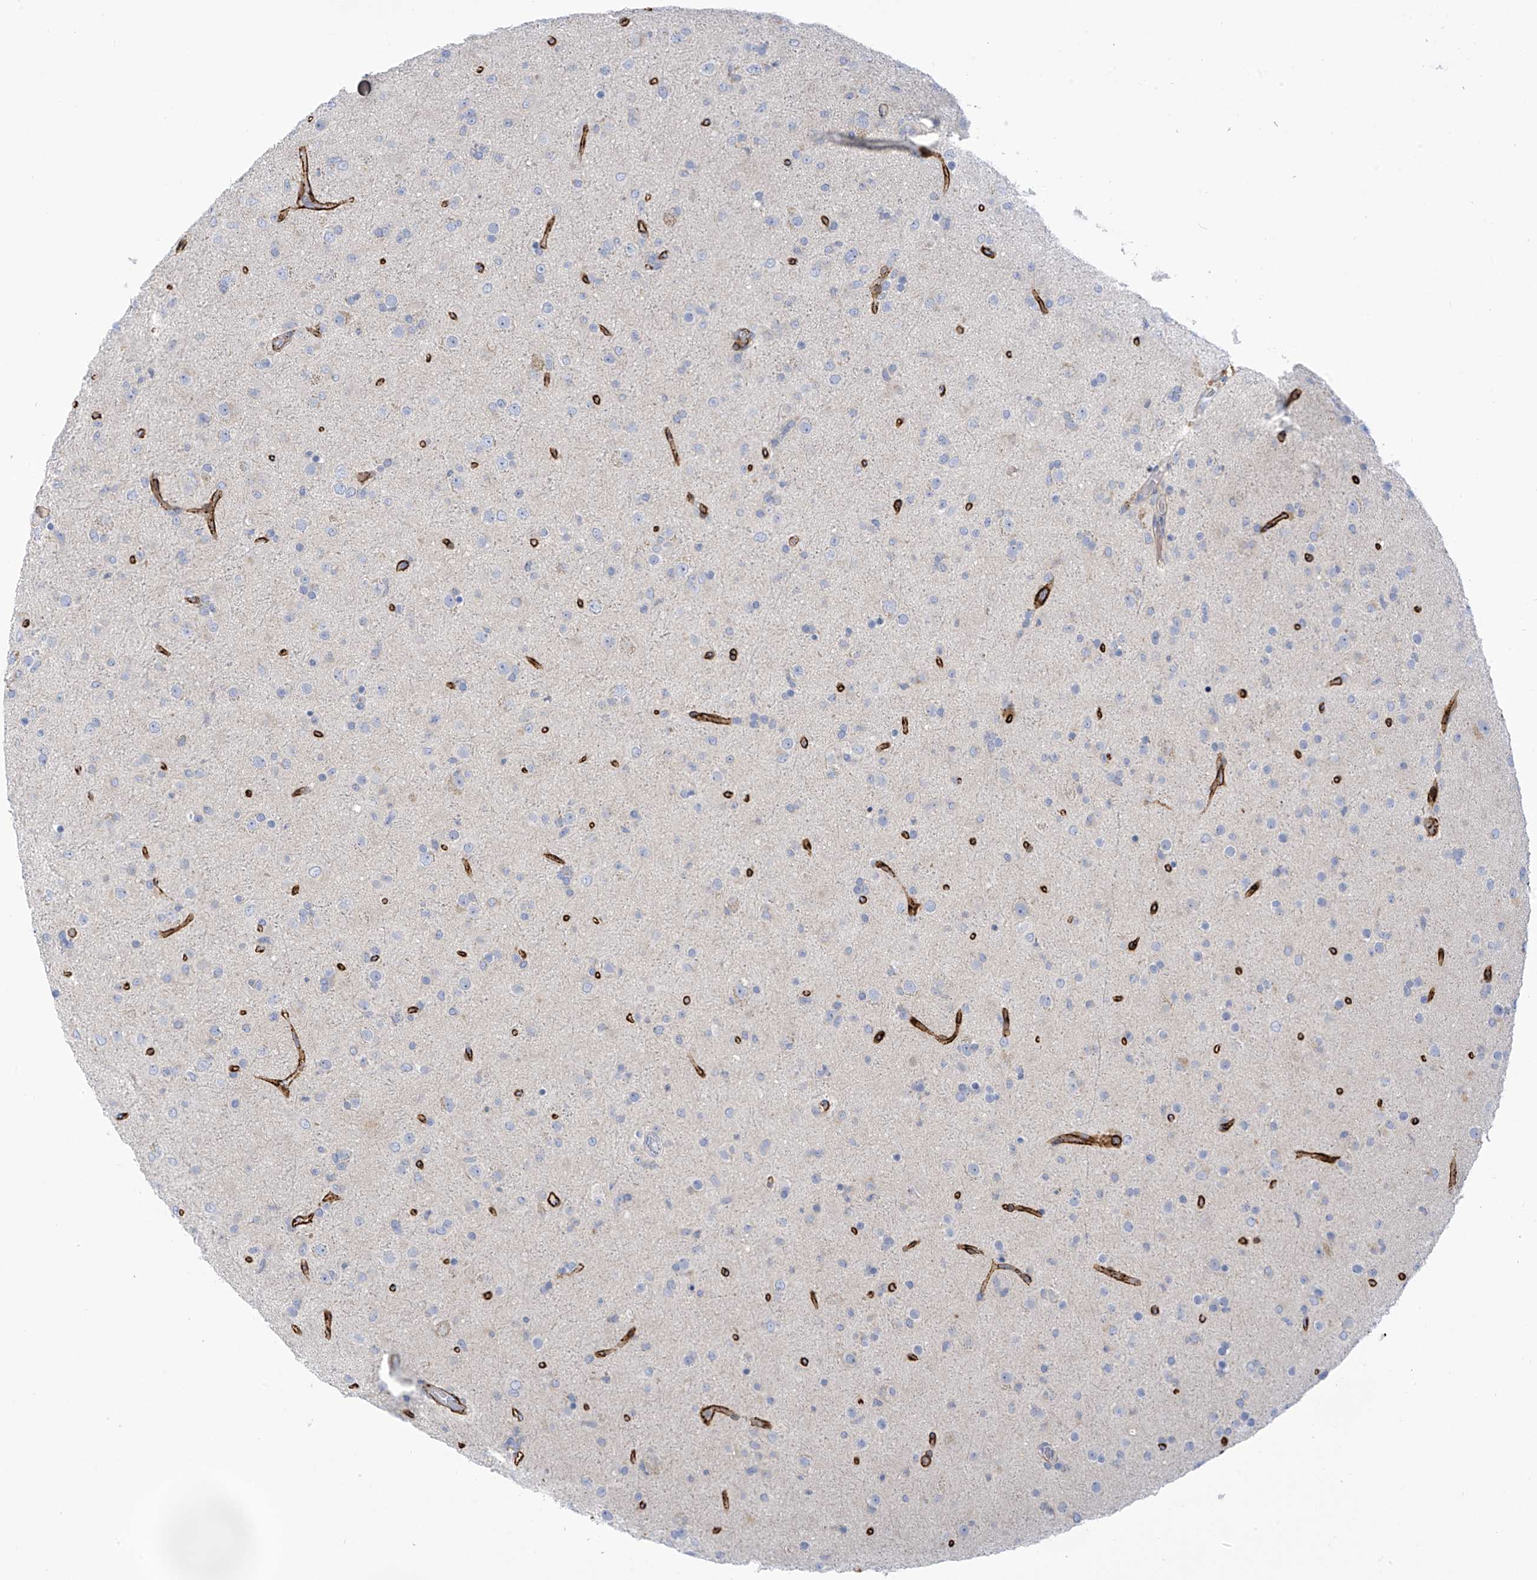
{"staining": {"intensity": "negative", "quantity": "none", "location": "none"}, "tissue": "glioma", "cell_type": "Tumor cells", "image_type": "cancer", "snomed": [{"axis": "morphology", "description": "Glioma, malignant, Low grade"}, {"axis": "topography", "description": "Brain"}], "caption": "Immunohistochemistry (IHC) micrograph of human malignant low-grade glioma stained for a protein (brown), which shows no positivity in tumor cells.", "gene": "SLC6A12", "patient": {"sex": "male", "age": 65}}